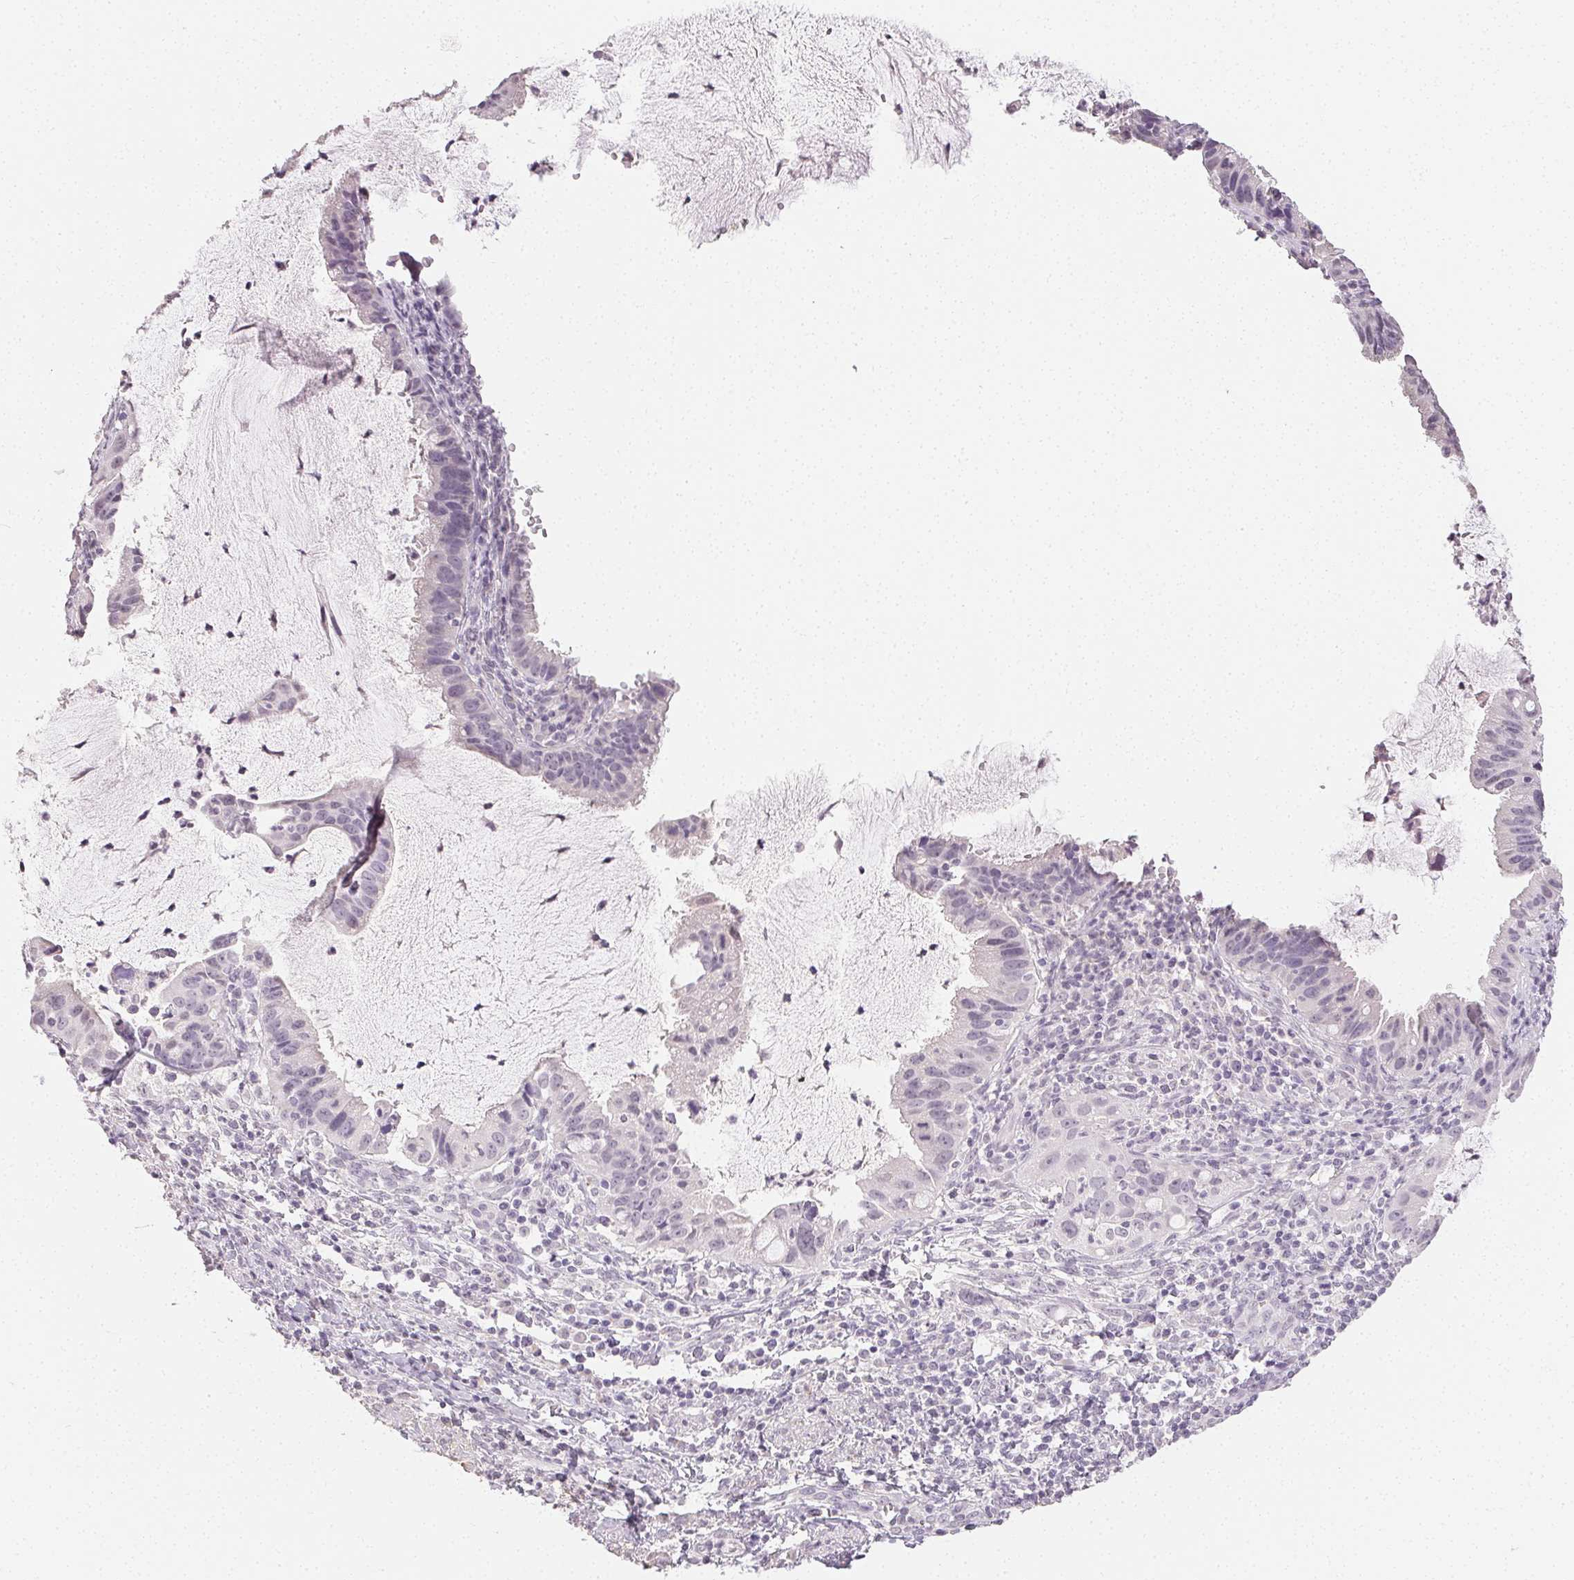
{"staining": {"intensity": "negative", "quantity": "none", "location": "none"}, "tissue": "cervical cancer", "cell_type": "Tumor cells", "image_type": "cancer", "snomed": [{"axis": "morphology", "description": "Adenocarcinoma, NOS"}, {"axis": "topography", "description": "Cervix"}], "caption": "Tumor cells show no significant protein staining in cervical cancer (adenocarcinoma). The staining was performed using DAB to visualize the protein expression in brown, while the nuclei were stained in blue with hematoxylin (Magnification: 20x).", "gene": "TMEM174", "patient": {"sex": "female", "age": 34}}